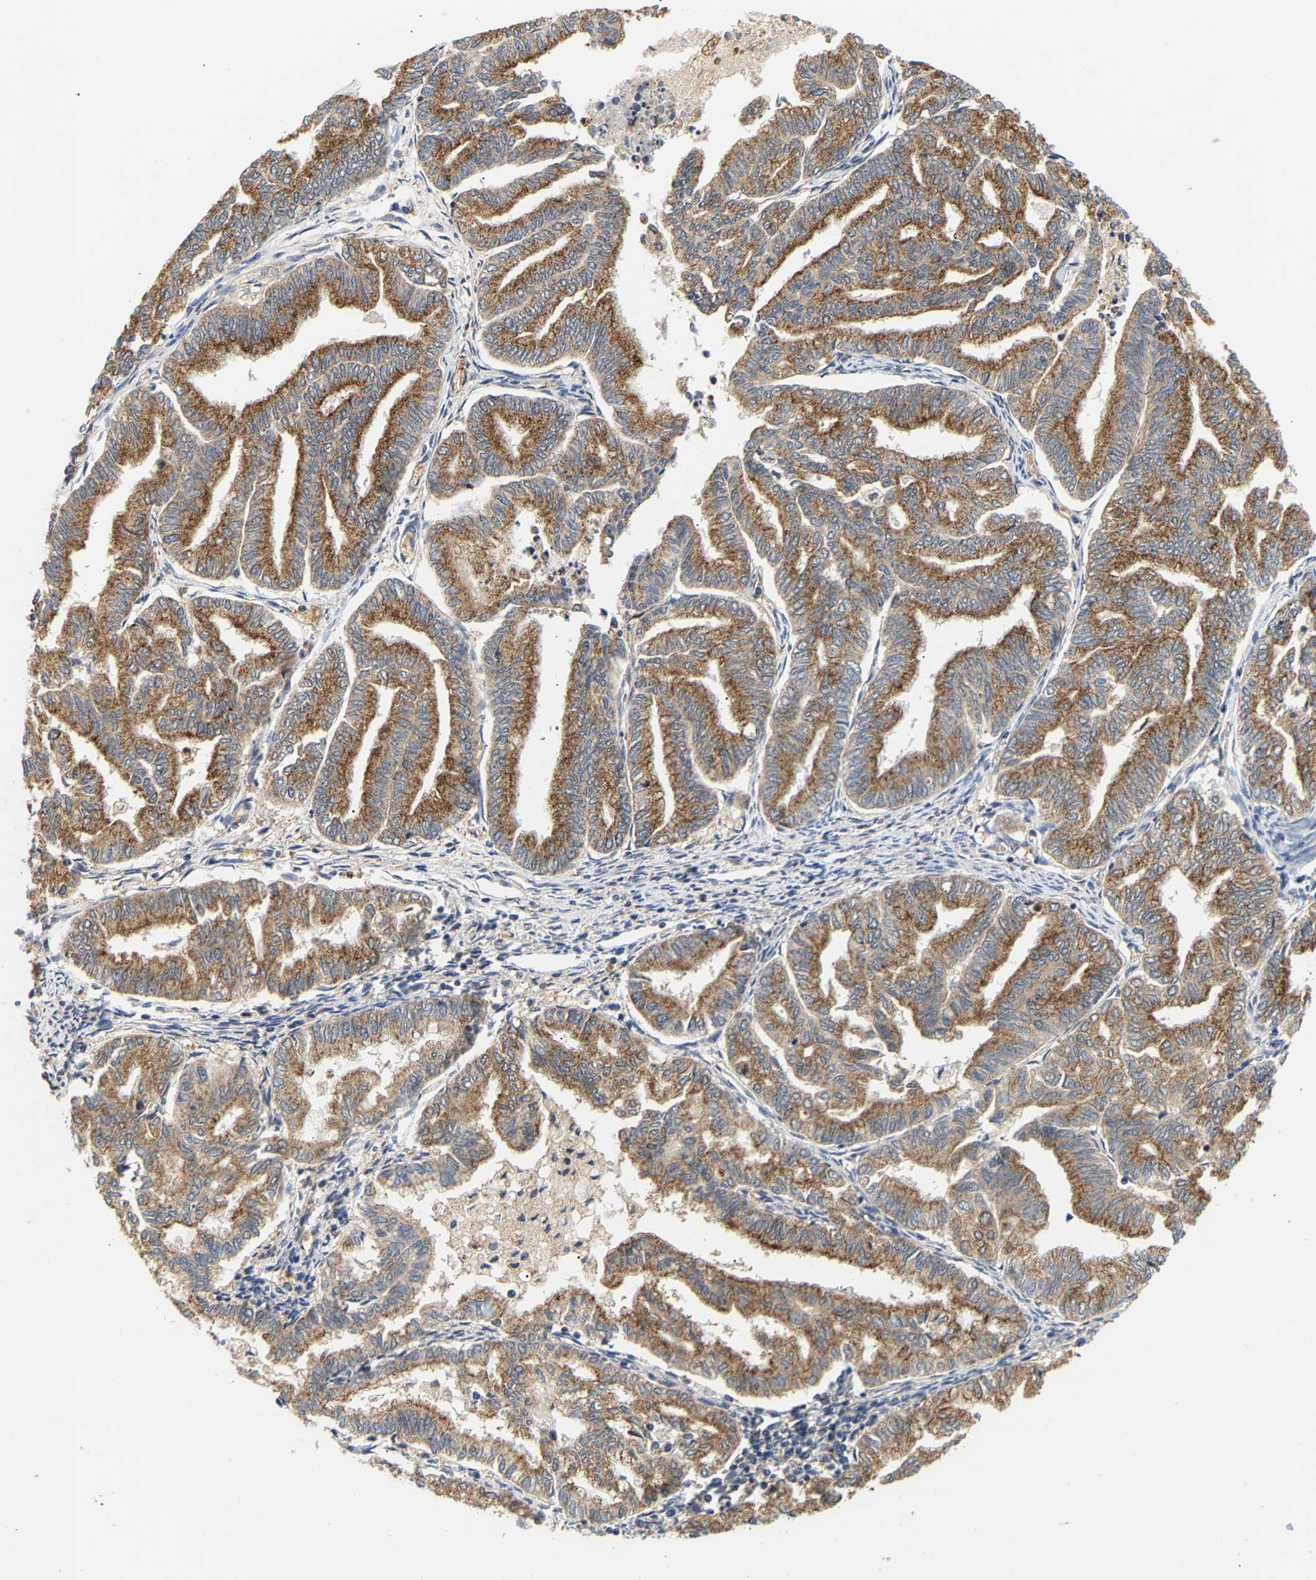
{"staining": {"intensity": "moderate", "quantity": ">75%", "location": "cytoplasmic/membranous"}, "tissue": "endometrial cancer", "cell_type": "Tumor cells", "image_type": "cancer", "snomed": [{"axis": "morphology", "description": "Adenocarcinoma, NOS"}, {"axis": "topography", "description": "Endometrium"}], "caption": "Endometrial cancer was stained to show a protein in brown. There is medium levels of moderate cytoplasmic/membranous expression in about >75% of tumor cells. Nuclei are stained in blue.", "gene": "PPID", "patient": {"sex": "female", "age": 79}}